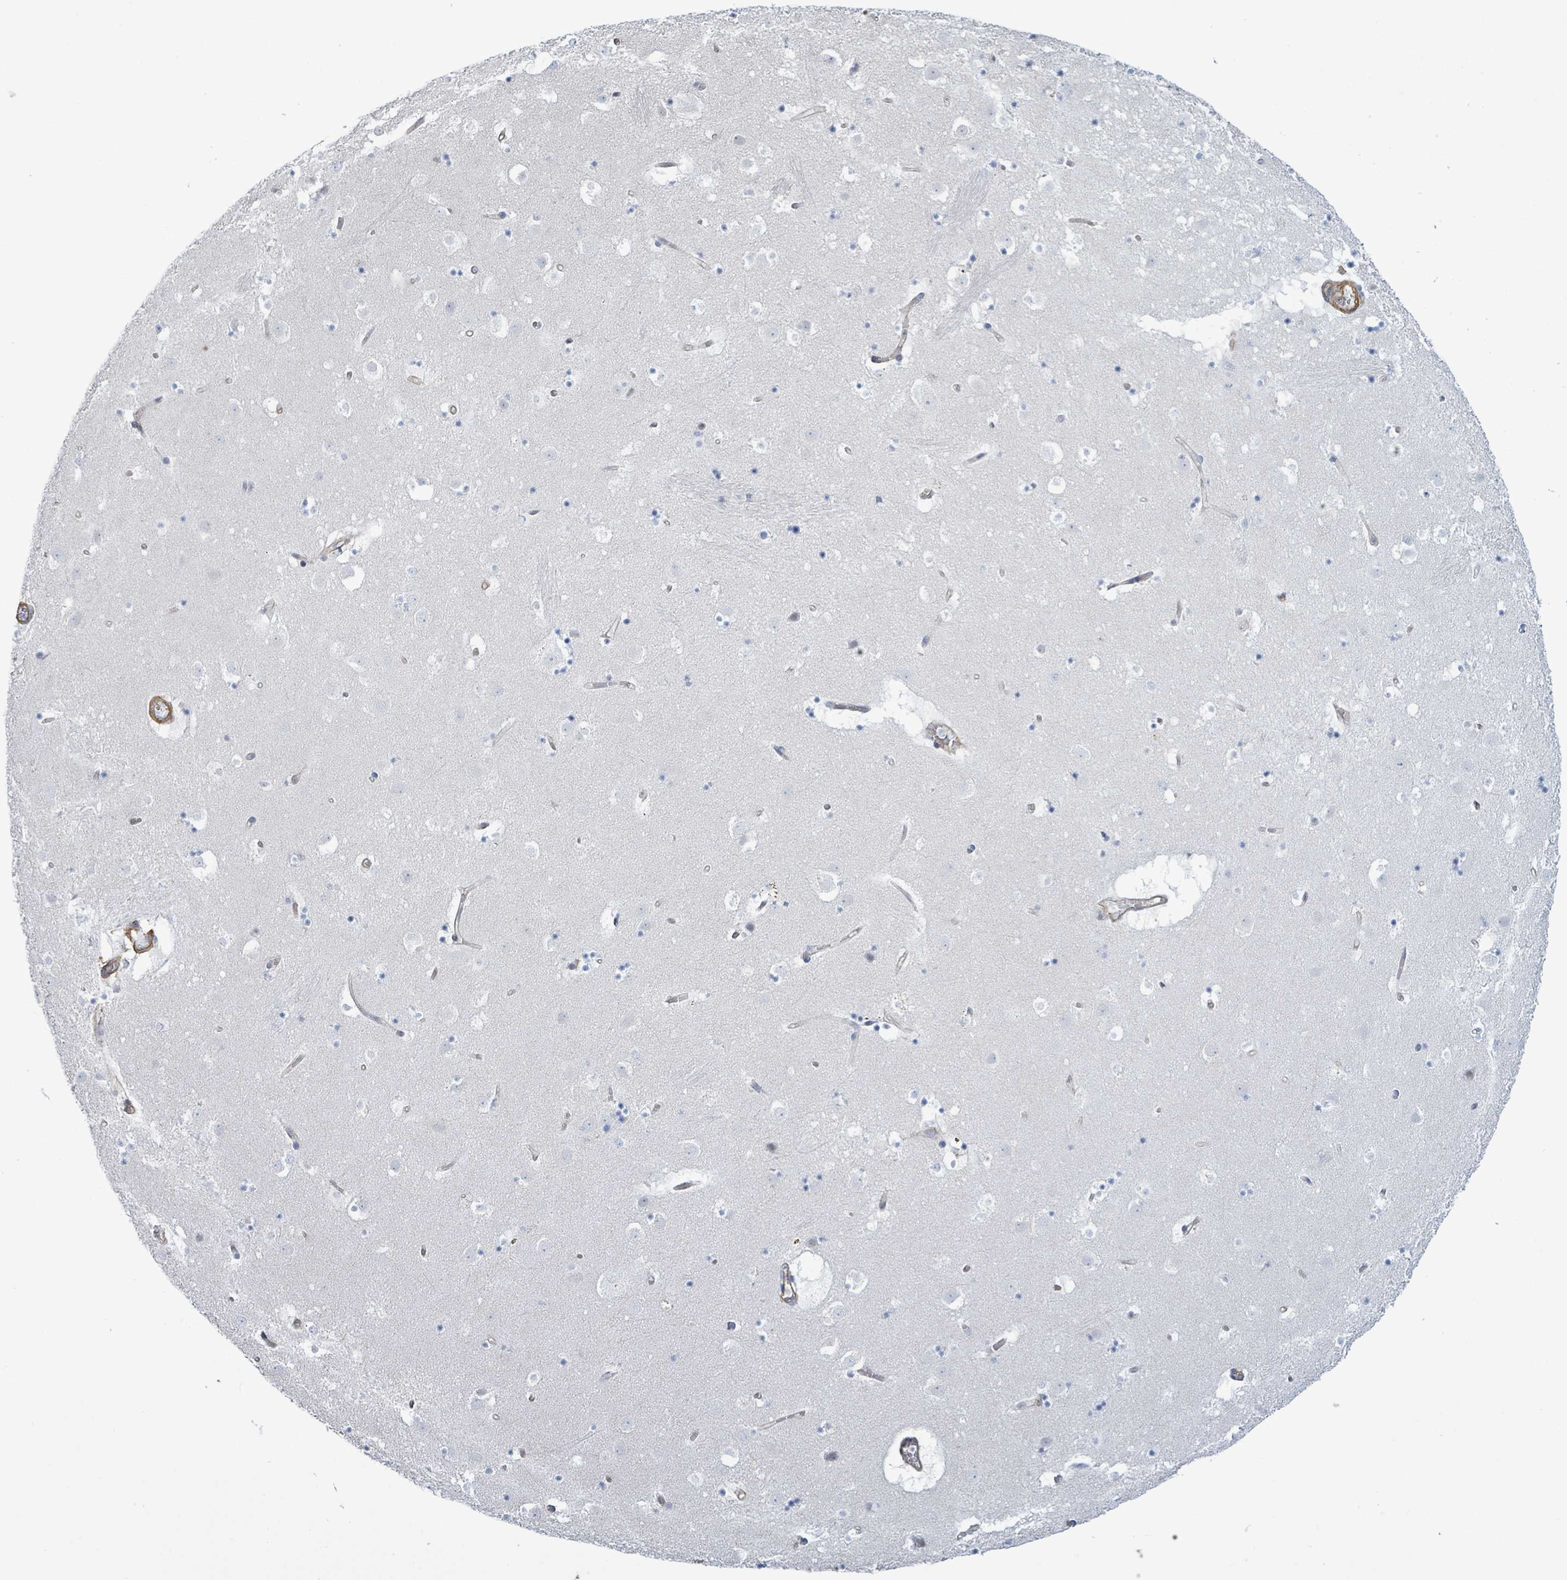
{"staining": {"intensity": "negative", "quantity": "none", "location": "none"}, "tissue": "caudate", "cell_type": "Glial cells", "image_type": "normal", "snomed": [{"axis": "morphology", "description": "Normal tissue, NOS"}, {"axis": "topography", "description": "Lateral ventricle wall"}], "caption": "Immunohistochemistry (IHC) of benign caudate exhibits no positivity in glial cells. Nuclei are stained in blue.", "gene": "DMRTC1B", "patient": {"sex": "male", "age": 58}}